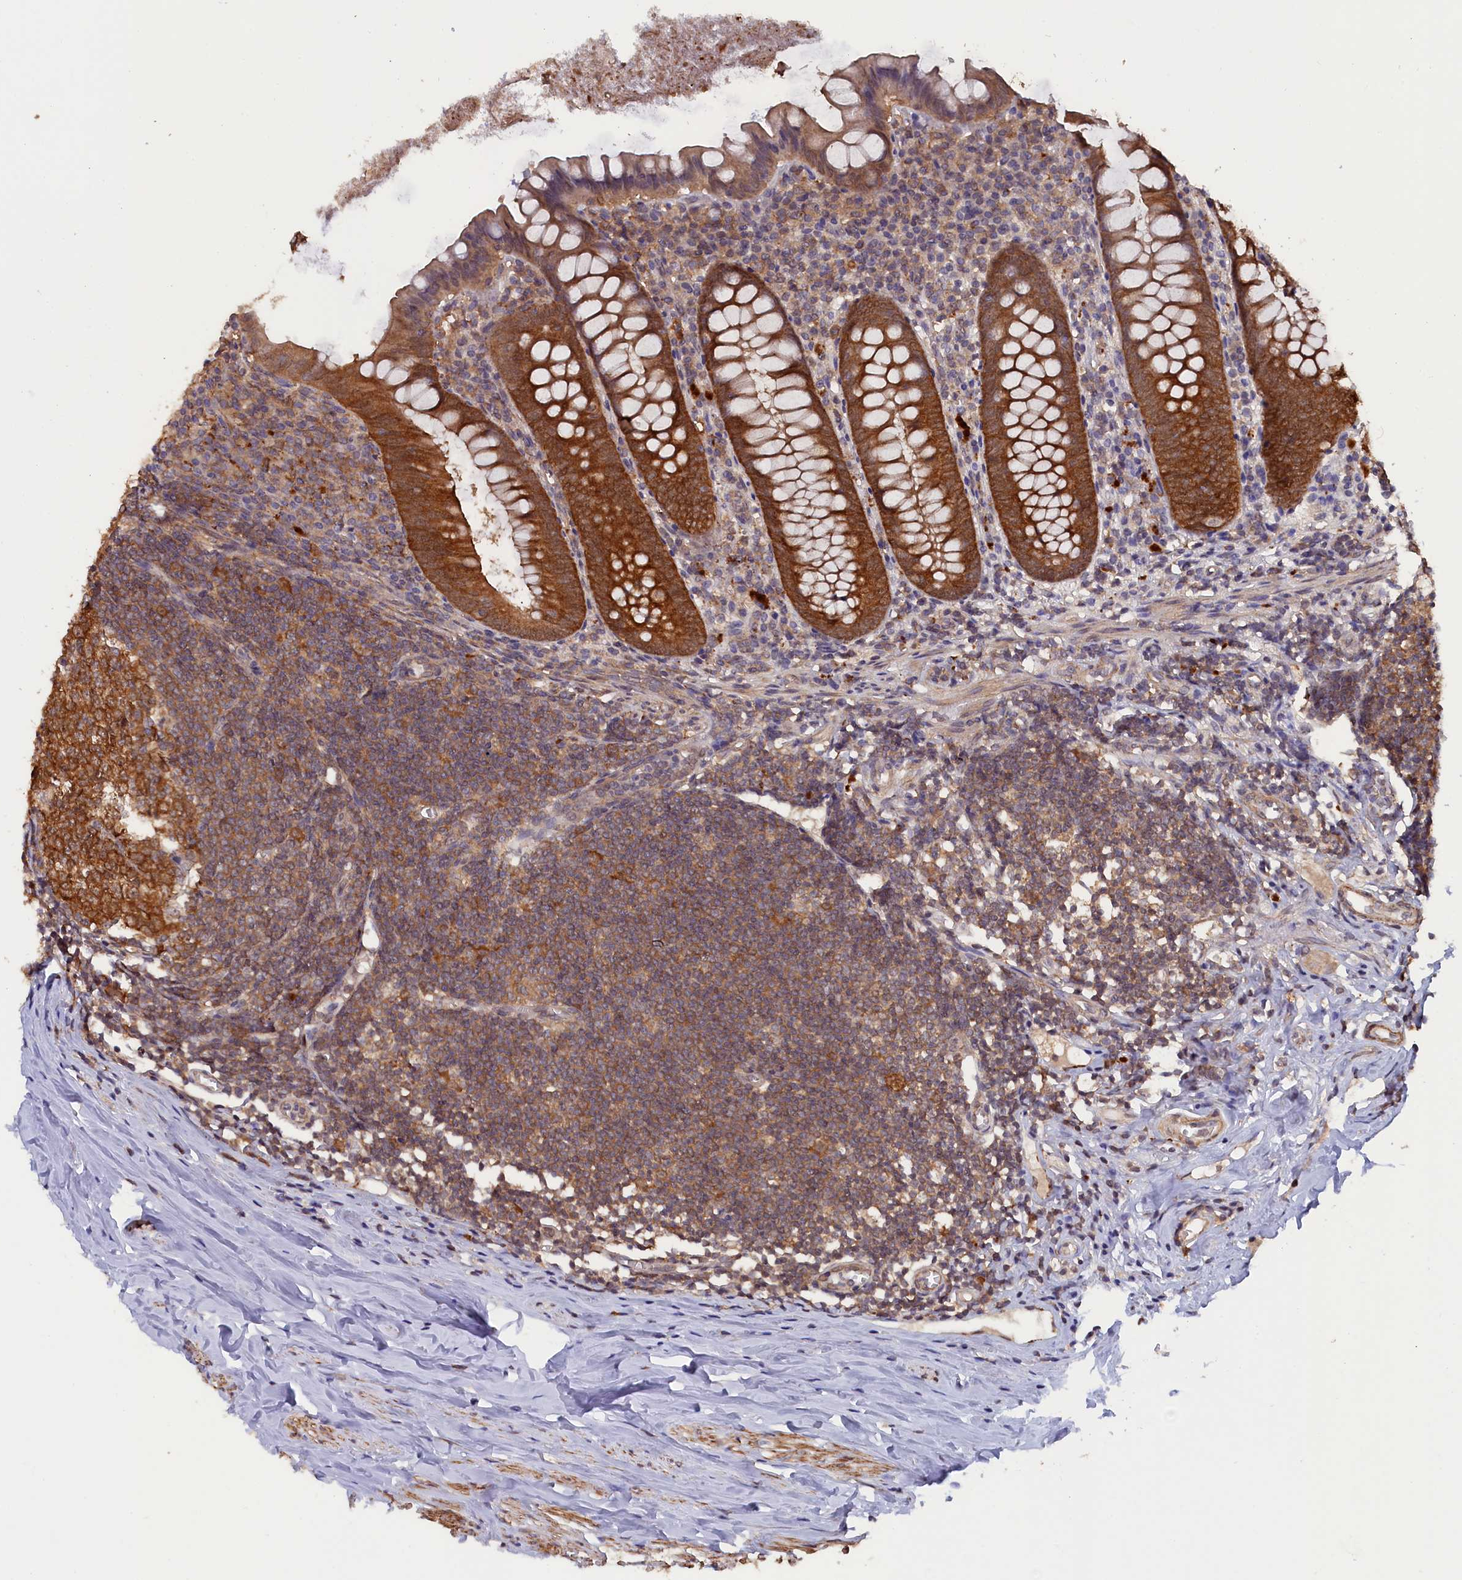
{"staining": {"intensity": "strong", "quantity": ">75%", "location": "cytoplasmic/membranous"}, "tissue": "appendix", "cell_type": "Glandular cells", "image_type": "normal", "snomed": [{"axis": "morphology", "description": "Normal tissue, NOS"}, {"axis": "topography", "description": "Appendix"}], "caption": "Protein analysis of benign appendix displays strong cytoplasmic/membranous staining in about >75% of glandular cells. (DAB IHC with brightfield microscopy, high magnification).", "gene": "JPT2", "patient": {"sex": "female", "age": 51}}